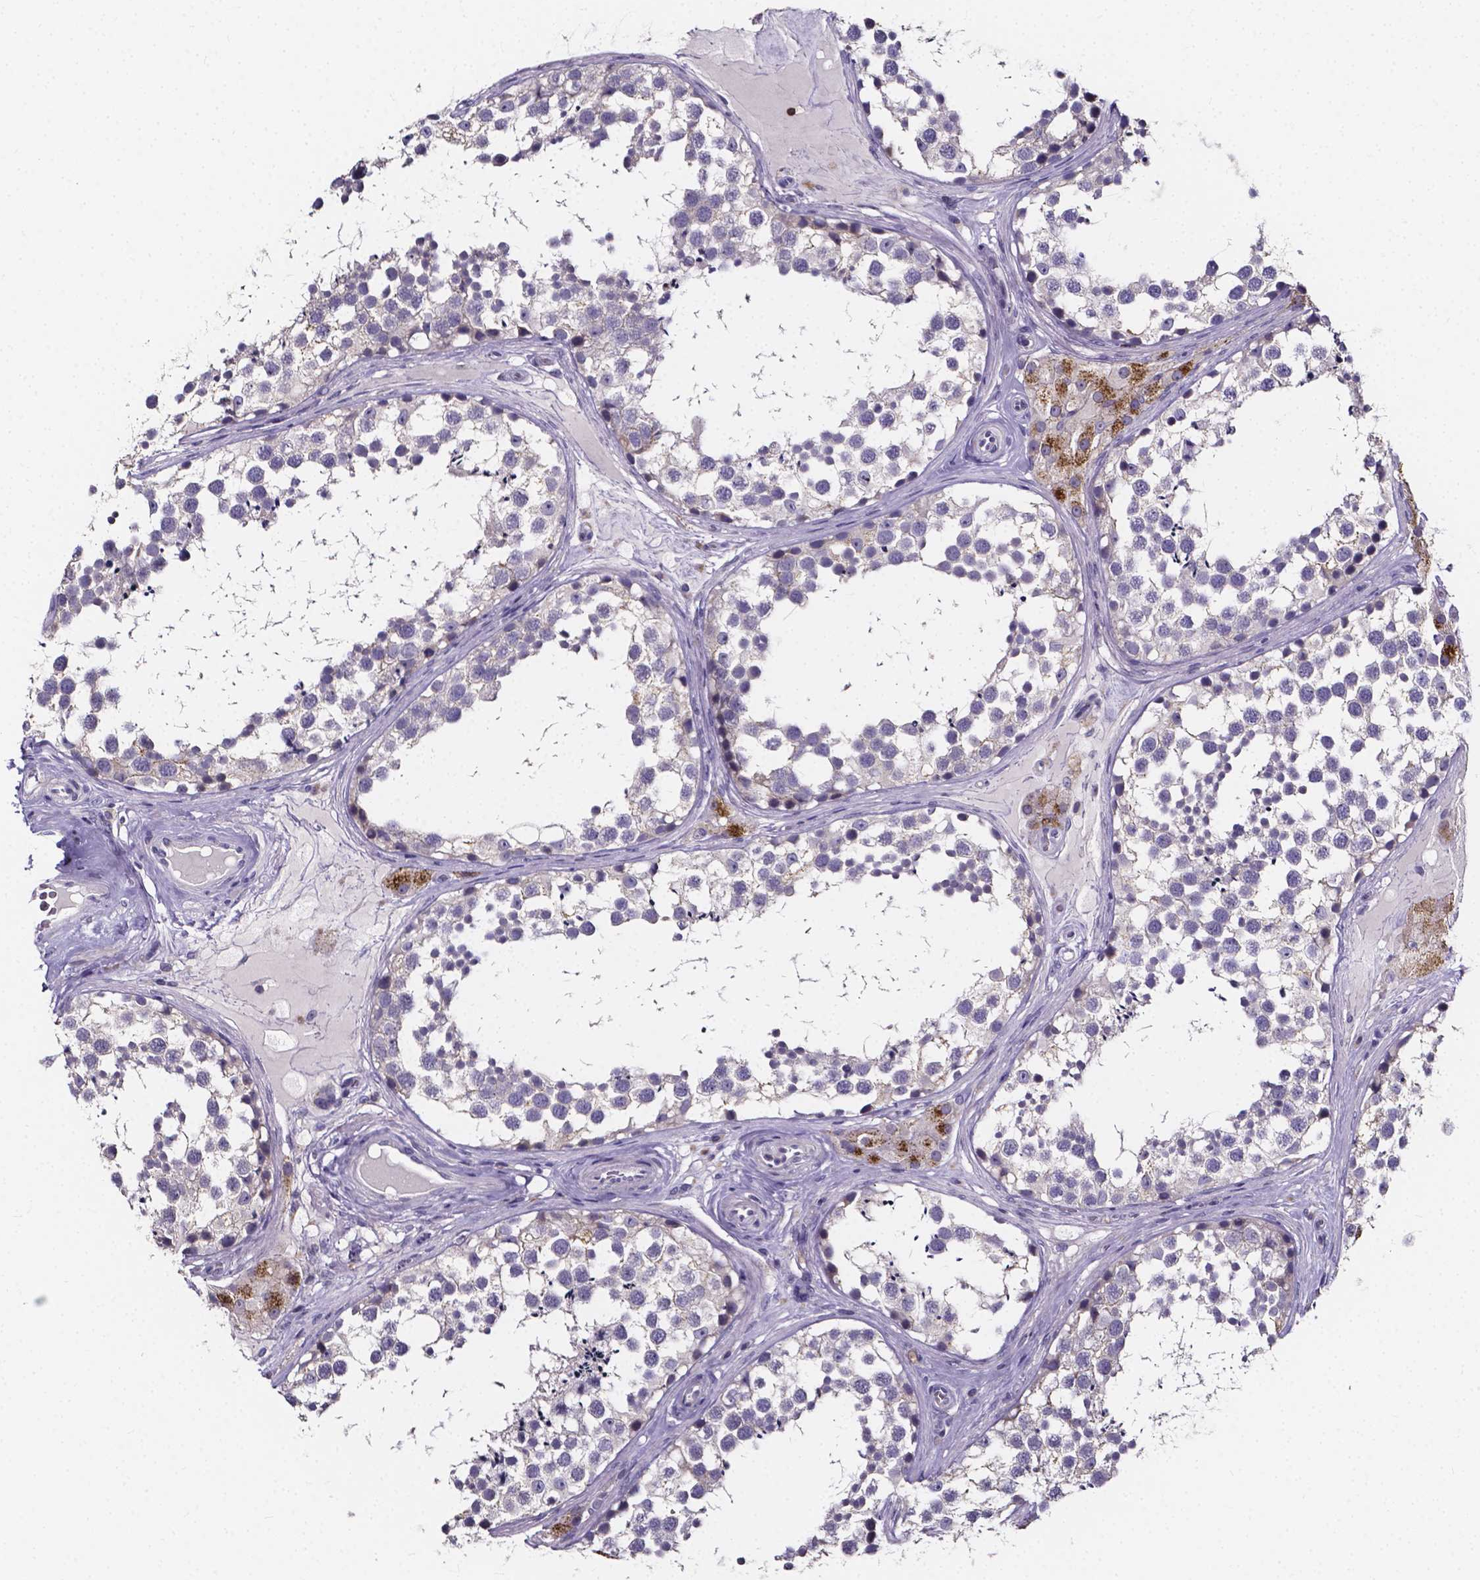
{"staining": {"intensity": "negative", "quantity": "none", "location": "none"}, "tissue": "testis", "cell_type": "Cells in seminiferous ducts", "image_type": "normal", "snomed": [{"axis": "morphology", "description": "Normal tissue, NOS"}, {"axis": "morphology", "description": "Seminoma, NOS"}, {"axis": "topography", "description": "Testis"}], "caption": "A photomicrograph of testis stained for a protein reveals no brown staining in cells in seminiferous ducts.", "gene": "THEMIS", "patient": {"sex": "male", "age": 65}}